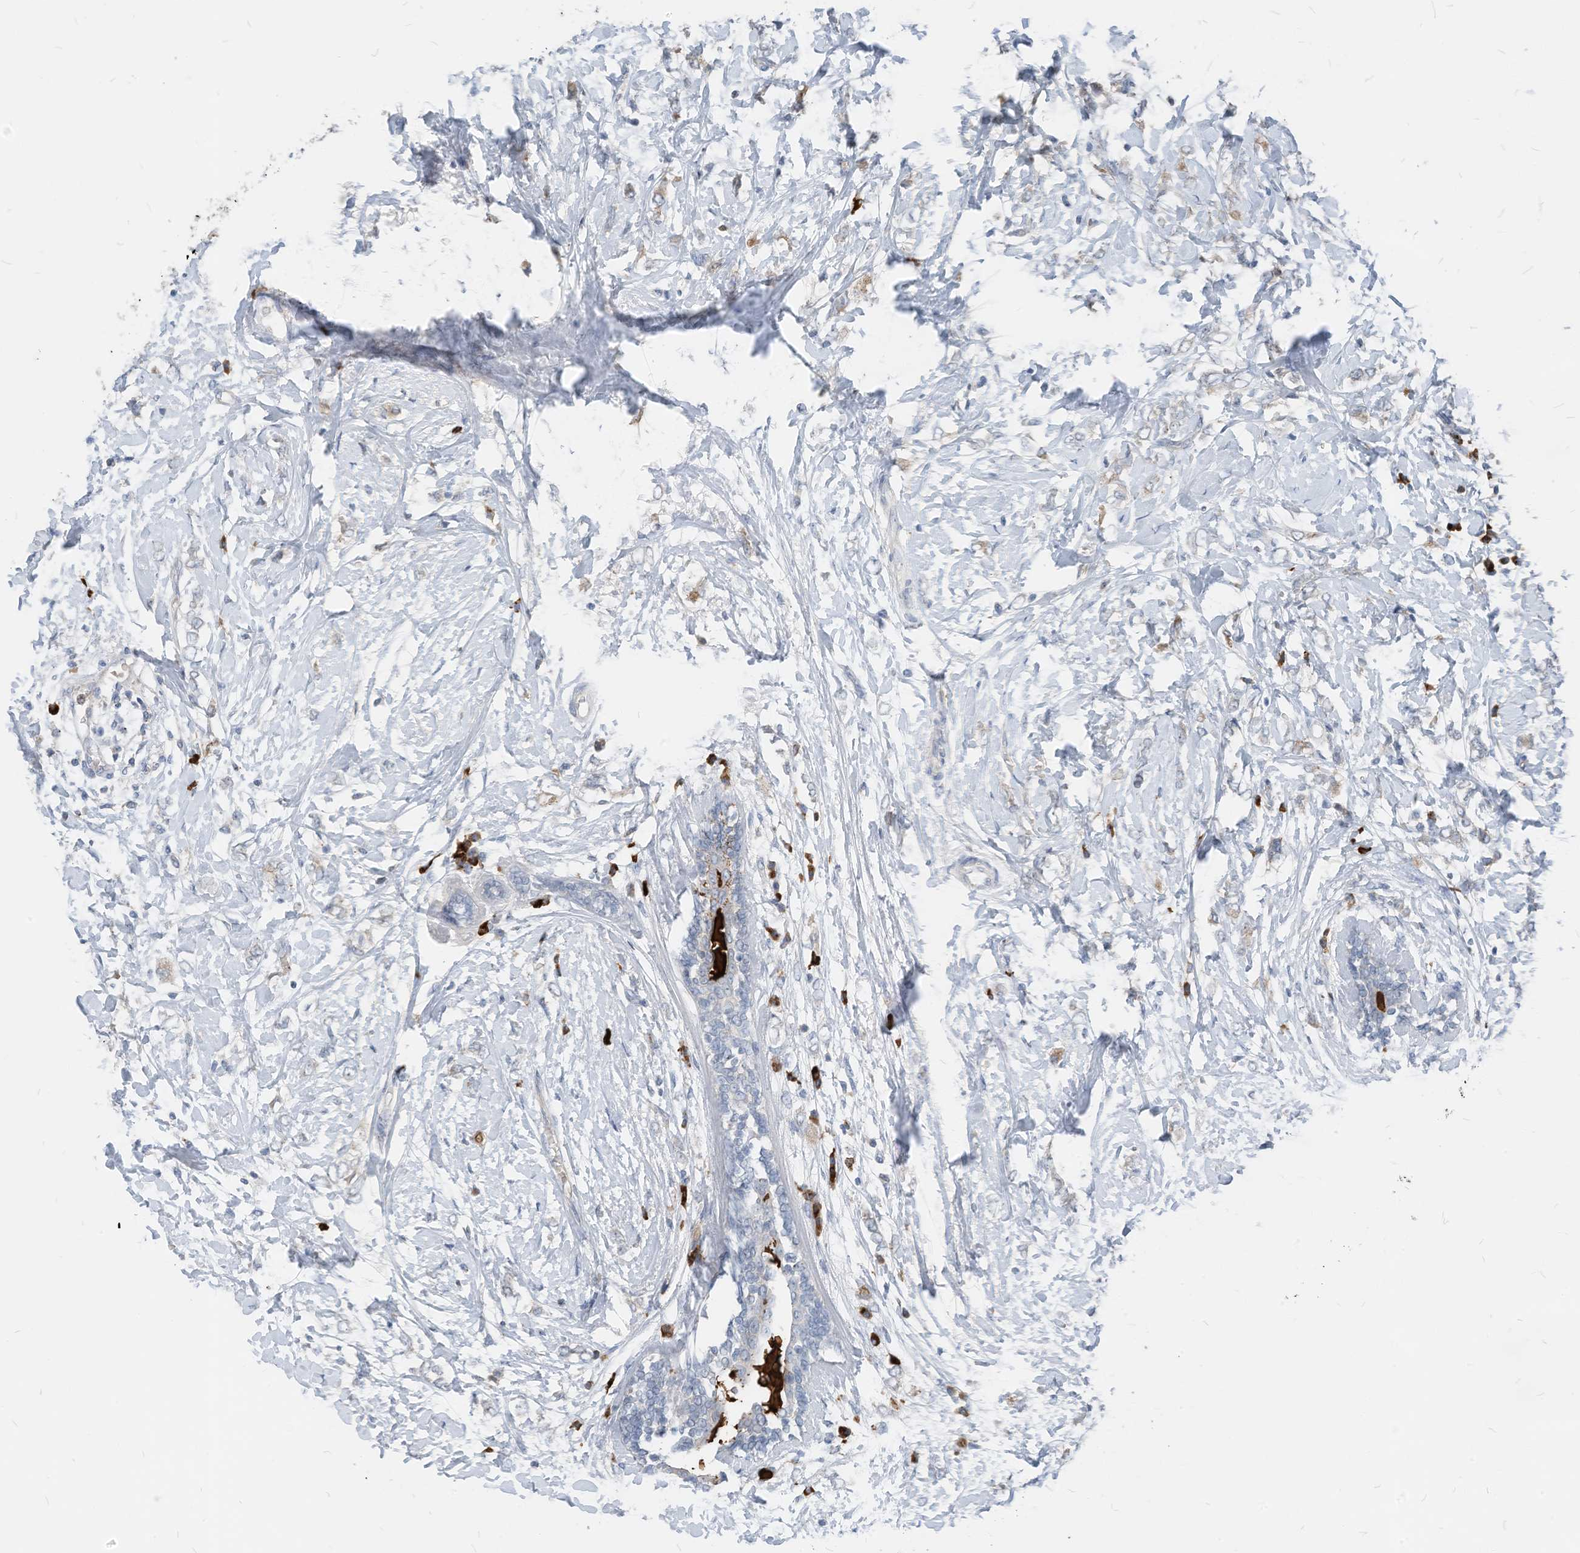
{"staining": {"intensity": "negative", "quantity": "none", "location": "none"}, "tissue": "breast cancer", "cell_type": "Tumor cells", "image_type": "cancer", "snomed": [{"axis": "morphology", "description": "Normal tissue, NOS"}, {"axis": "morphology", "description": "Lobular carcinoma"}, {"axis": "topography", "description": "Breast"}], "caption": "Micrograph shows no protein positivity in tumor cells of breast cancer (lobular carcinoma) tissue.", "gene": "CHMP2B", "patient": {"sex": "female", "age": 47}}